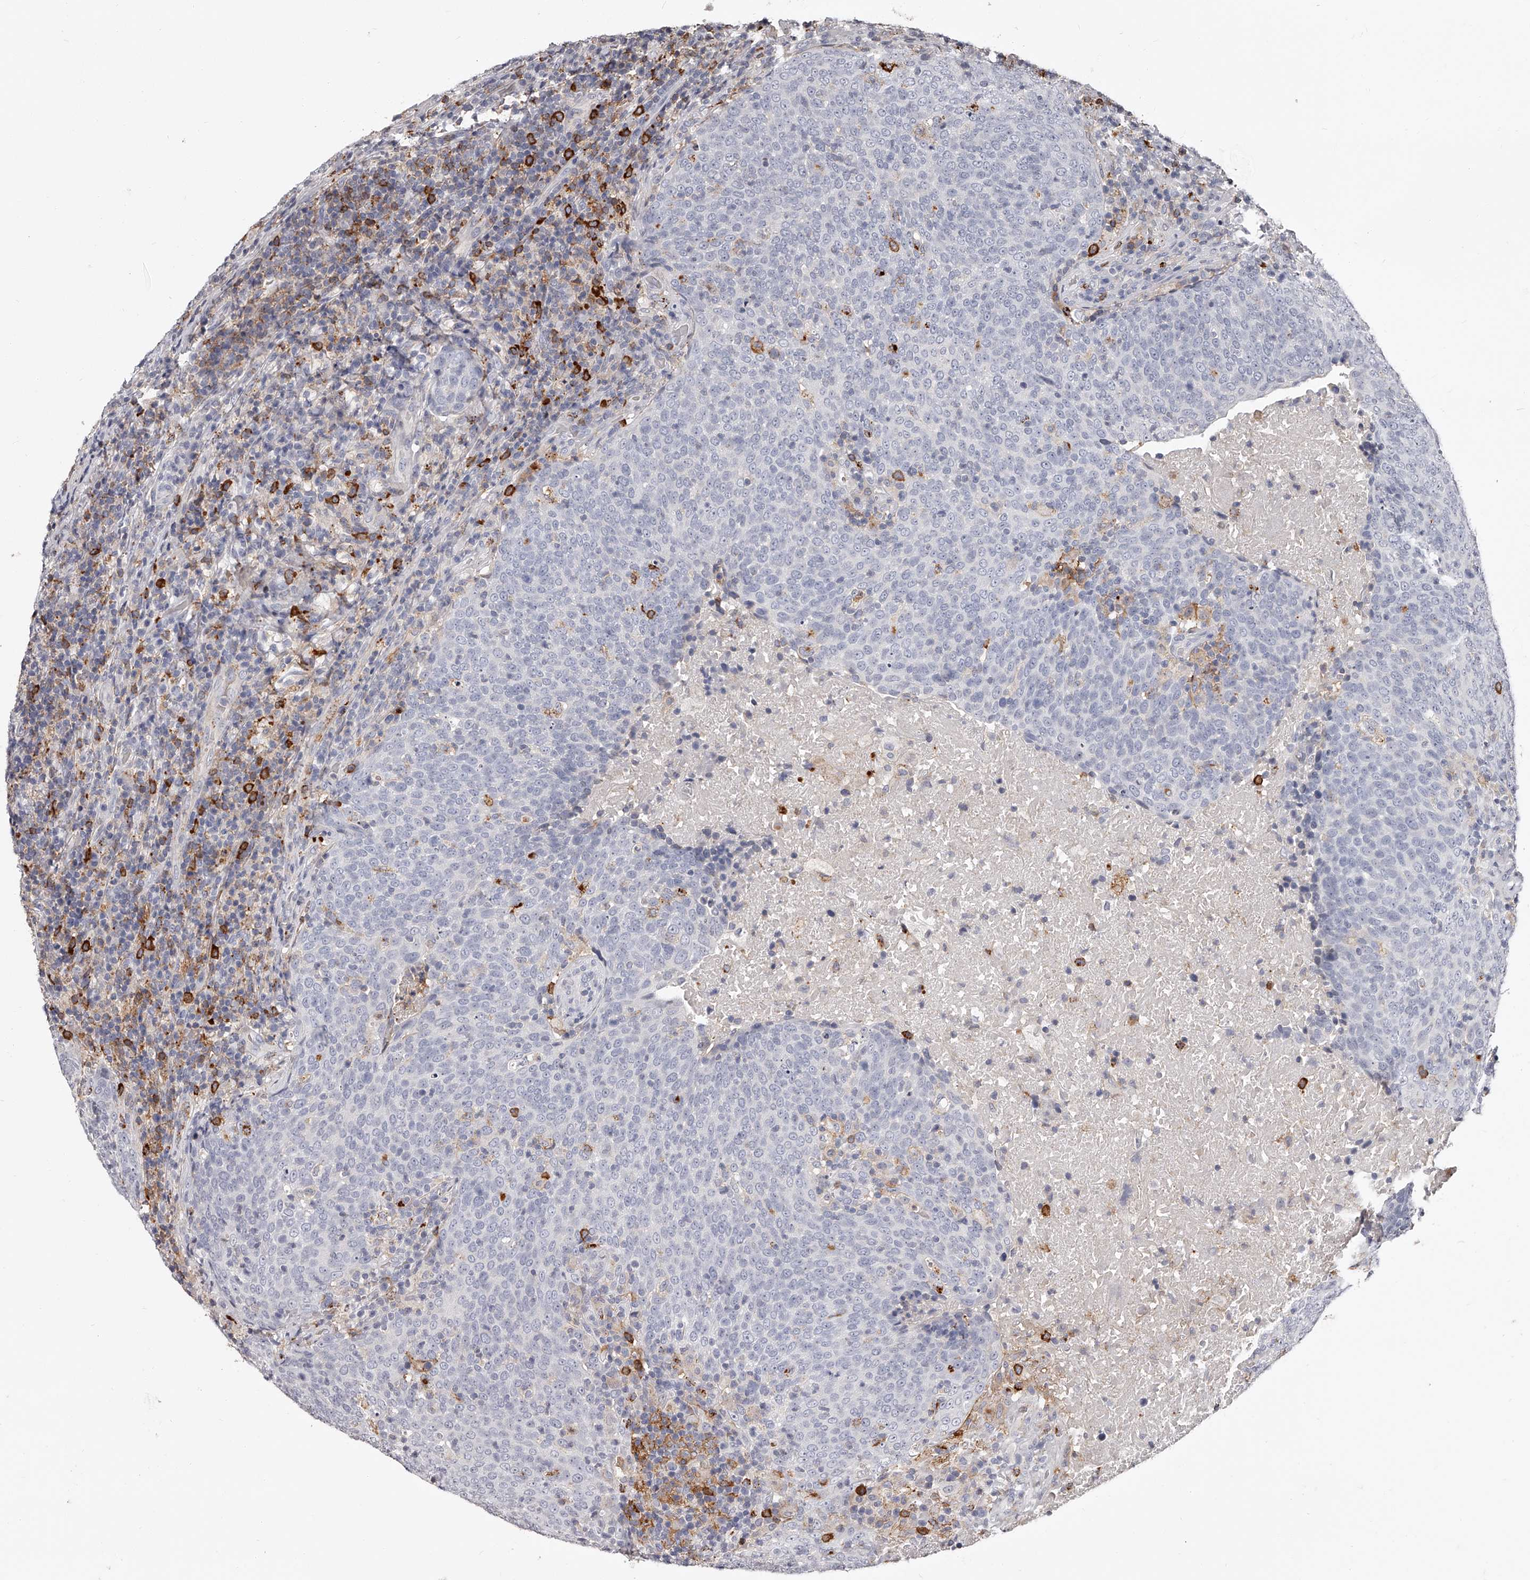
{"staining": {"intensity": "negative", "quantity": "none", "location": "none"}, "tissue": "head and neck cancer", "cell_type": "Tumor cells", "image_type": "cancer", "snomed": [{"axis": "morphology", "description": "Squamous cell carcinoma, NOS"}, {"axis": "morphology", "description": "Squamous cell carcinoma, metastatic, NOS"}, {"axis": "topography", "description": "Lymph node"}, {"axis": "topography", "description": "Head-Neck"}], "caption": "Tumor cells are negative for protein expression in human head and neck cancer (squamous cell carcinoma).", "gene": "PACSIN1", "patient": {"sex": "male", "age": 62}}